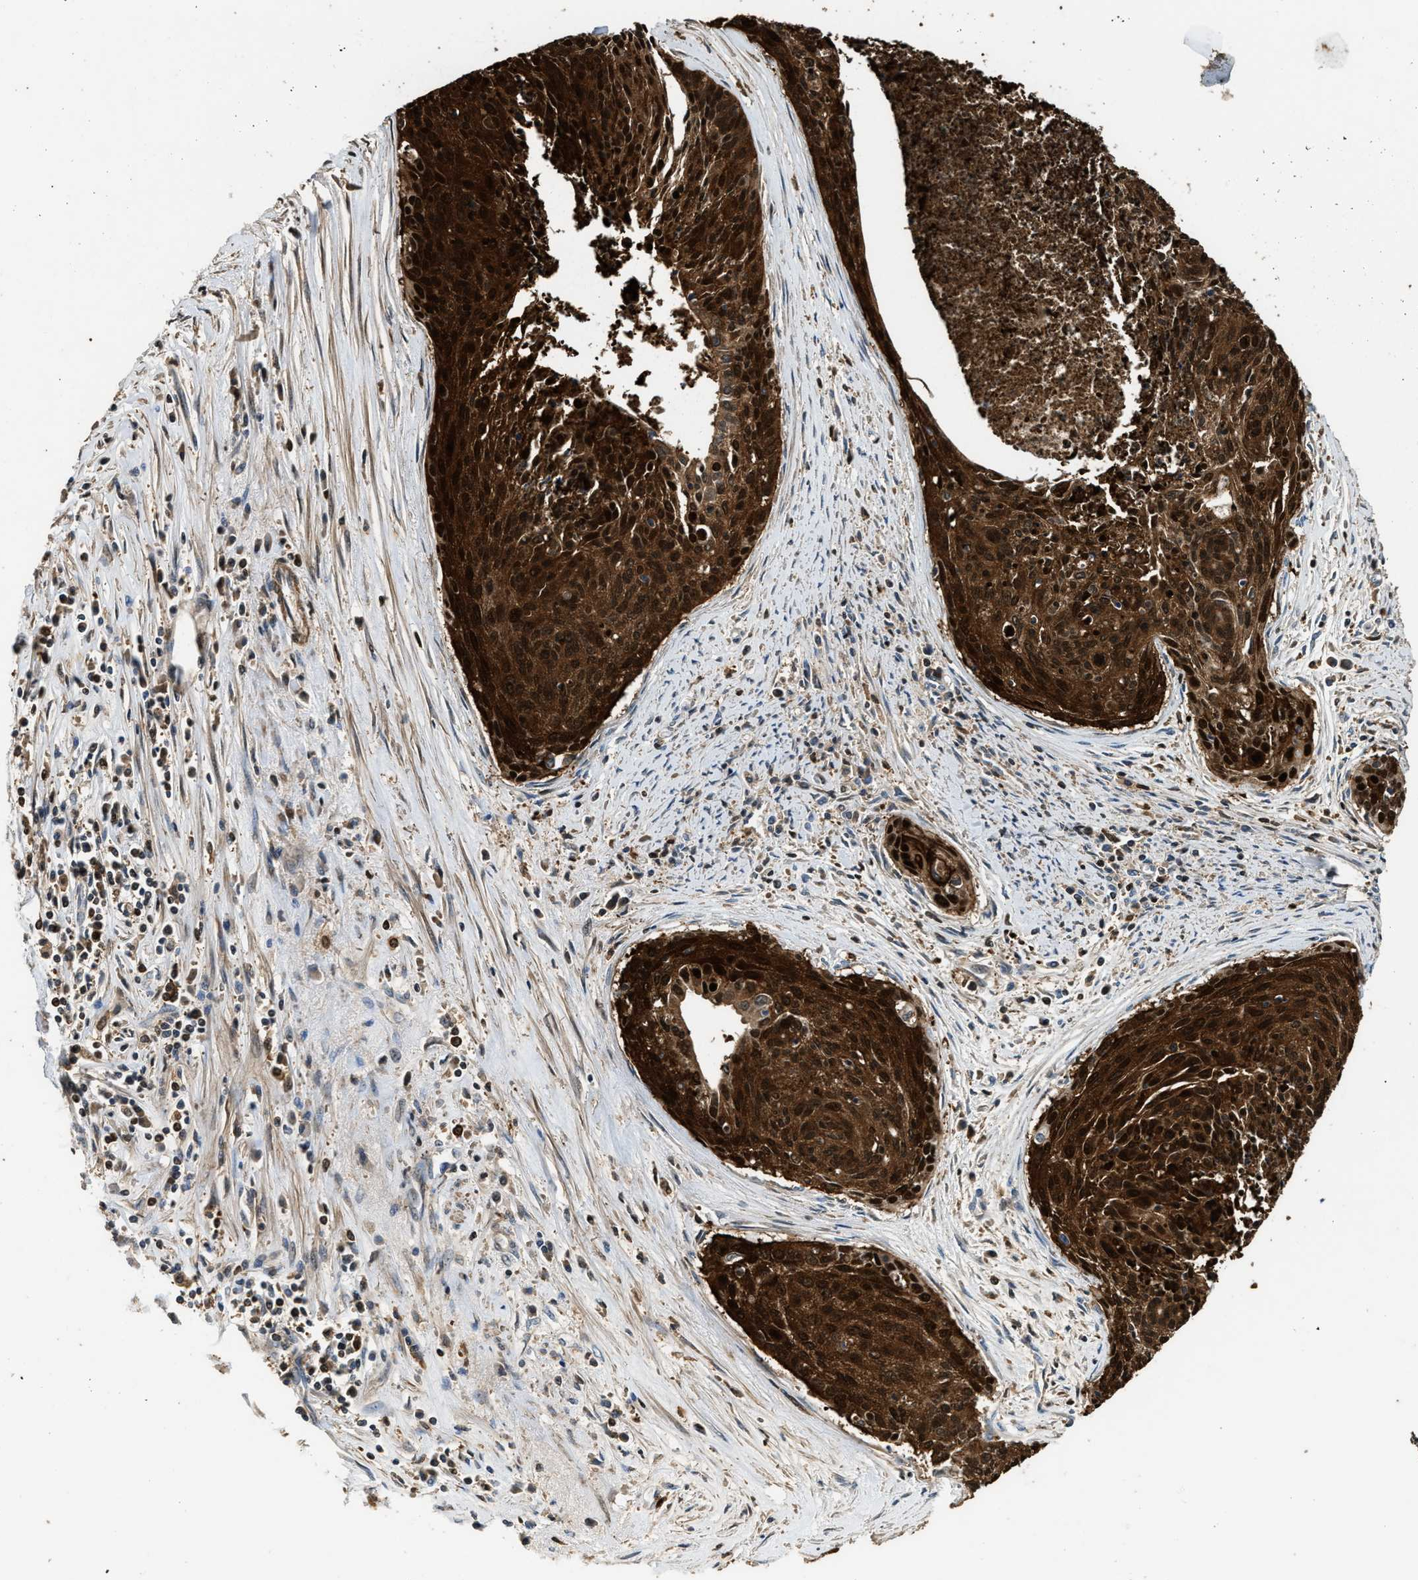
{"staining": {"intensity": "strong", "quantity": ">75%", "location": "cytoplasmic/membranous"}, "tissue": "cervical cancer", "cell_type": "Tumor cells", "image_type": "cancer", "snomed": [{"axis": "morphology", "description": "Squamous cell carcinoma, NOS"}, {"axis": "topography", "description": "Cervix"}], "caption": "High-power microscopy captured an immunohistochemistry (IHC) image of cervical cancer, revealing strong cytoplasmic/membranous expression in about >75% of tumor cells. Immunohistochemistry (ihc) stains the protein in brown and the nuclei are stained blue.", "gene": "SERPINB5", "patient": {"sex": "female", "age": 55}}